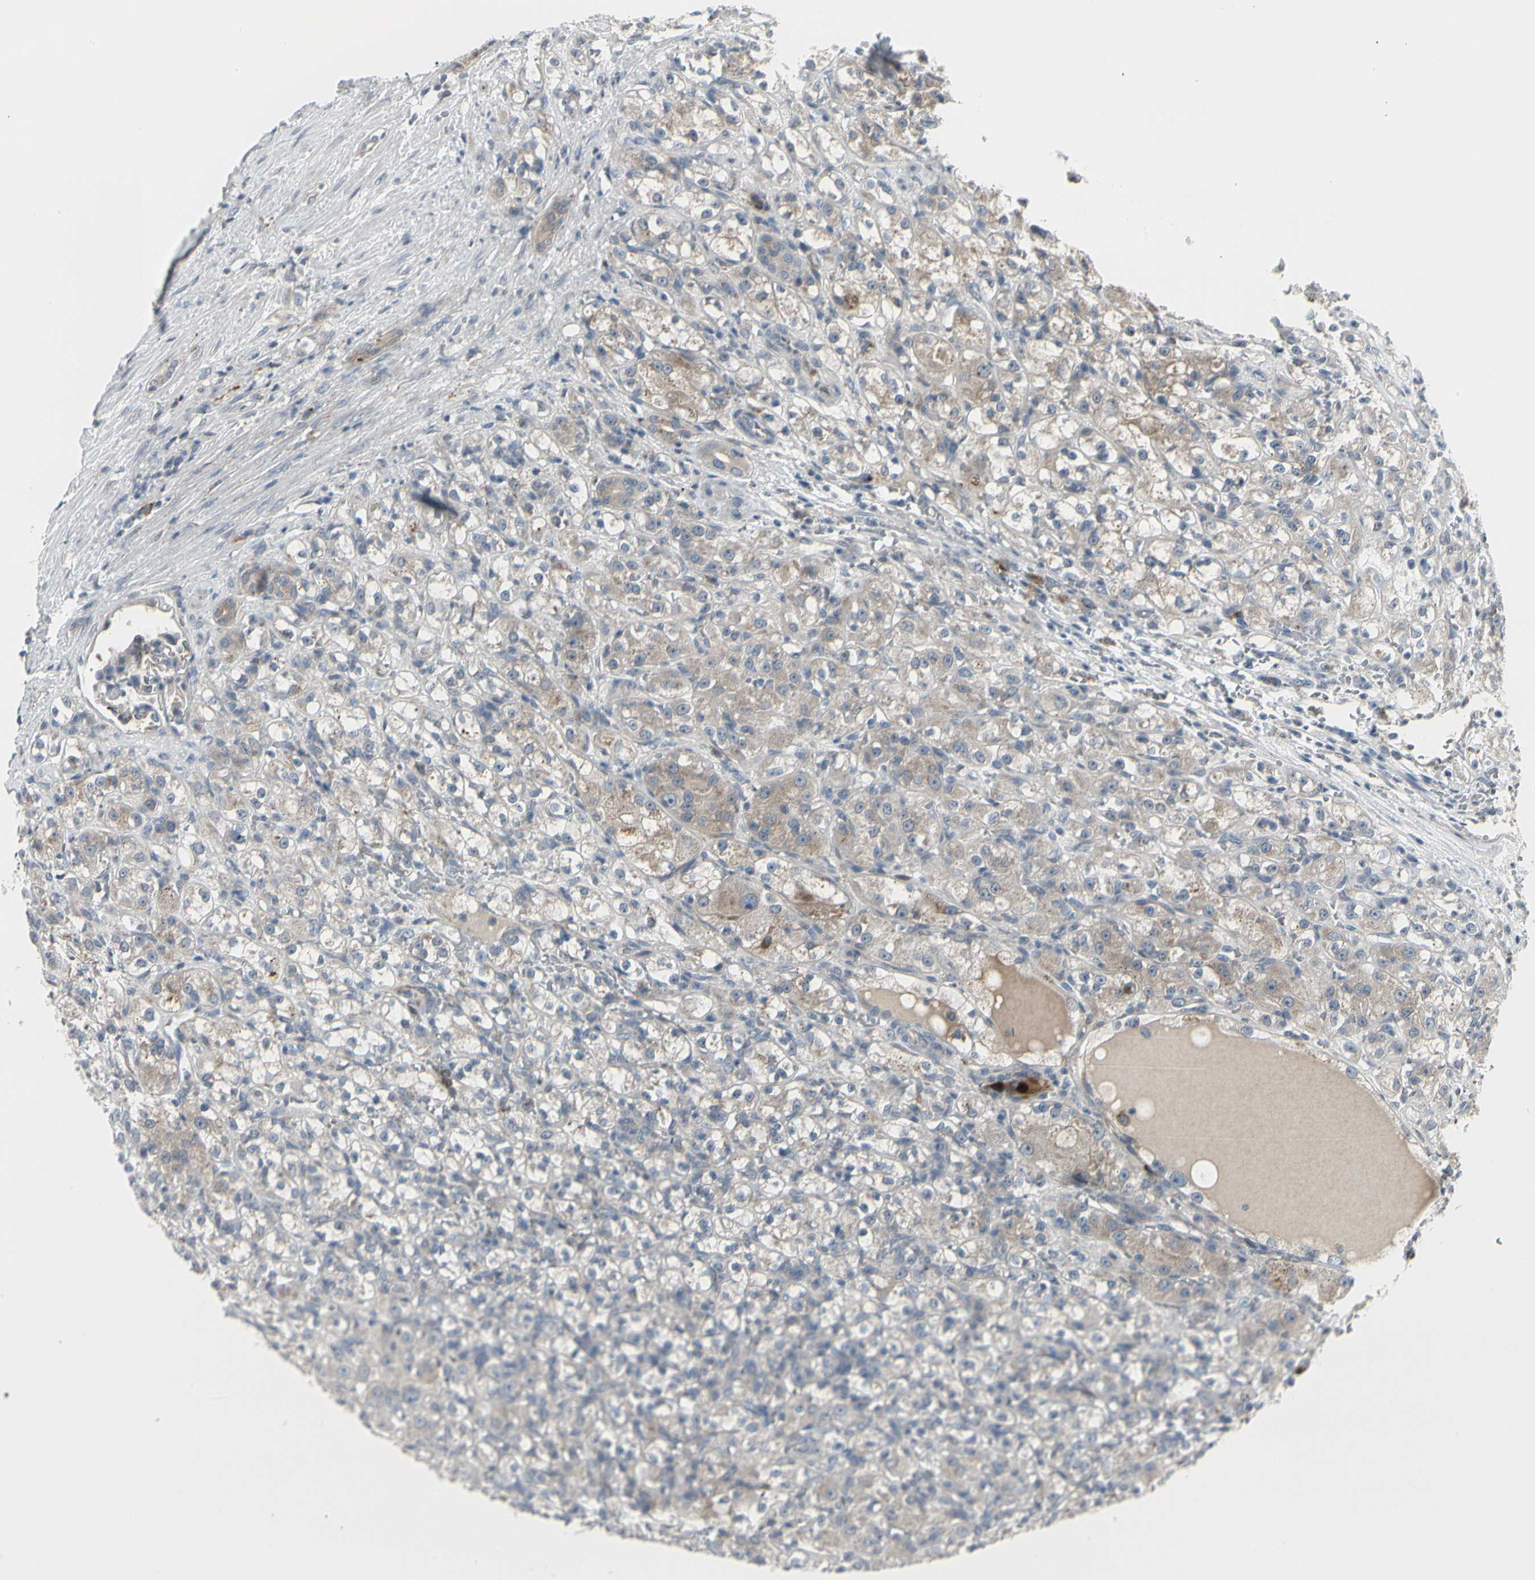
{"staining": {"intensity": "weak", "quantity": "25%-75%", "location": "cytoplasmic/membranous"}, "tissue": "renal cancer", "cell_type": "Tumor cells", "image_type": "cancer", "snomed": [{"axis": "morphology", "description": "Normal tissue, NOS"}, {"axis": "morphology", "description": "Adenocarcinoma, NOS"}, {"axis": "topography", "description": "Kidney"}], "caption": "Brown immunohistochemical staining in adenocarcinoma (renal) exhibits weak cytoplasmic/membranous positivity in approximately 25%-75% of tumor cells.", "gene": "GRN", "patient": {"sex": "male", "age": 61}}